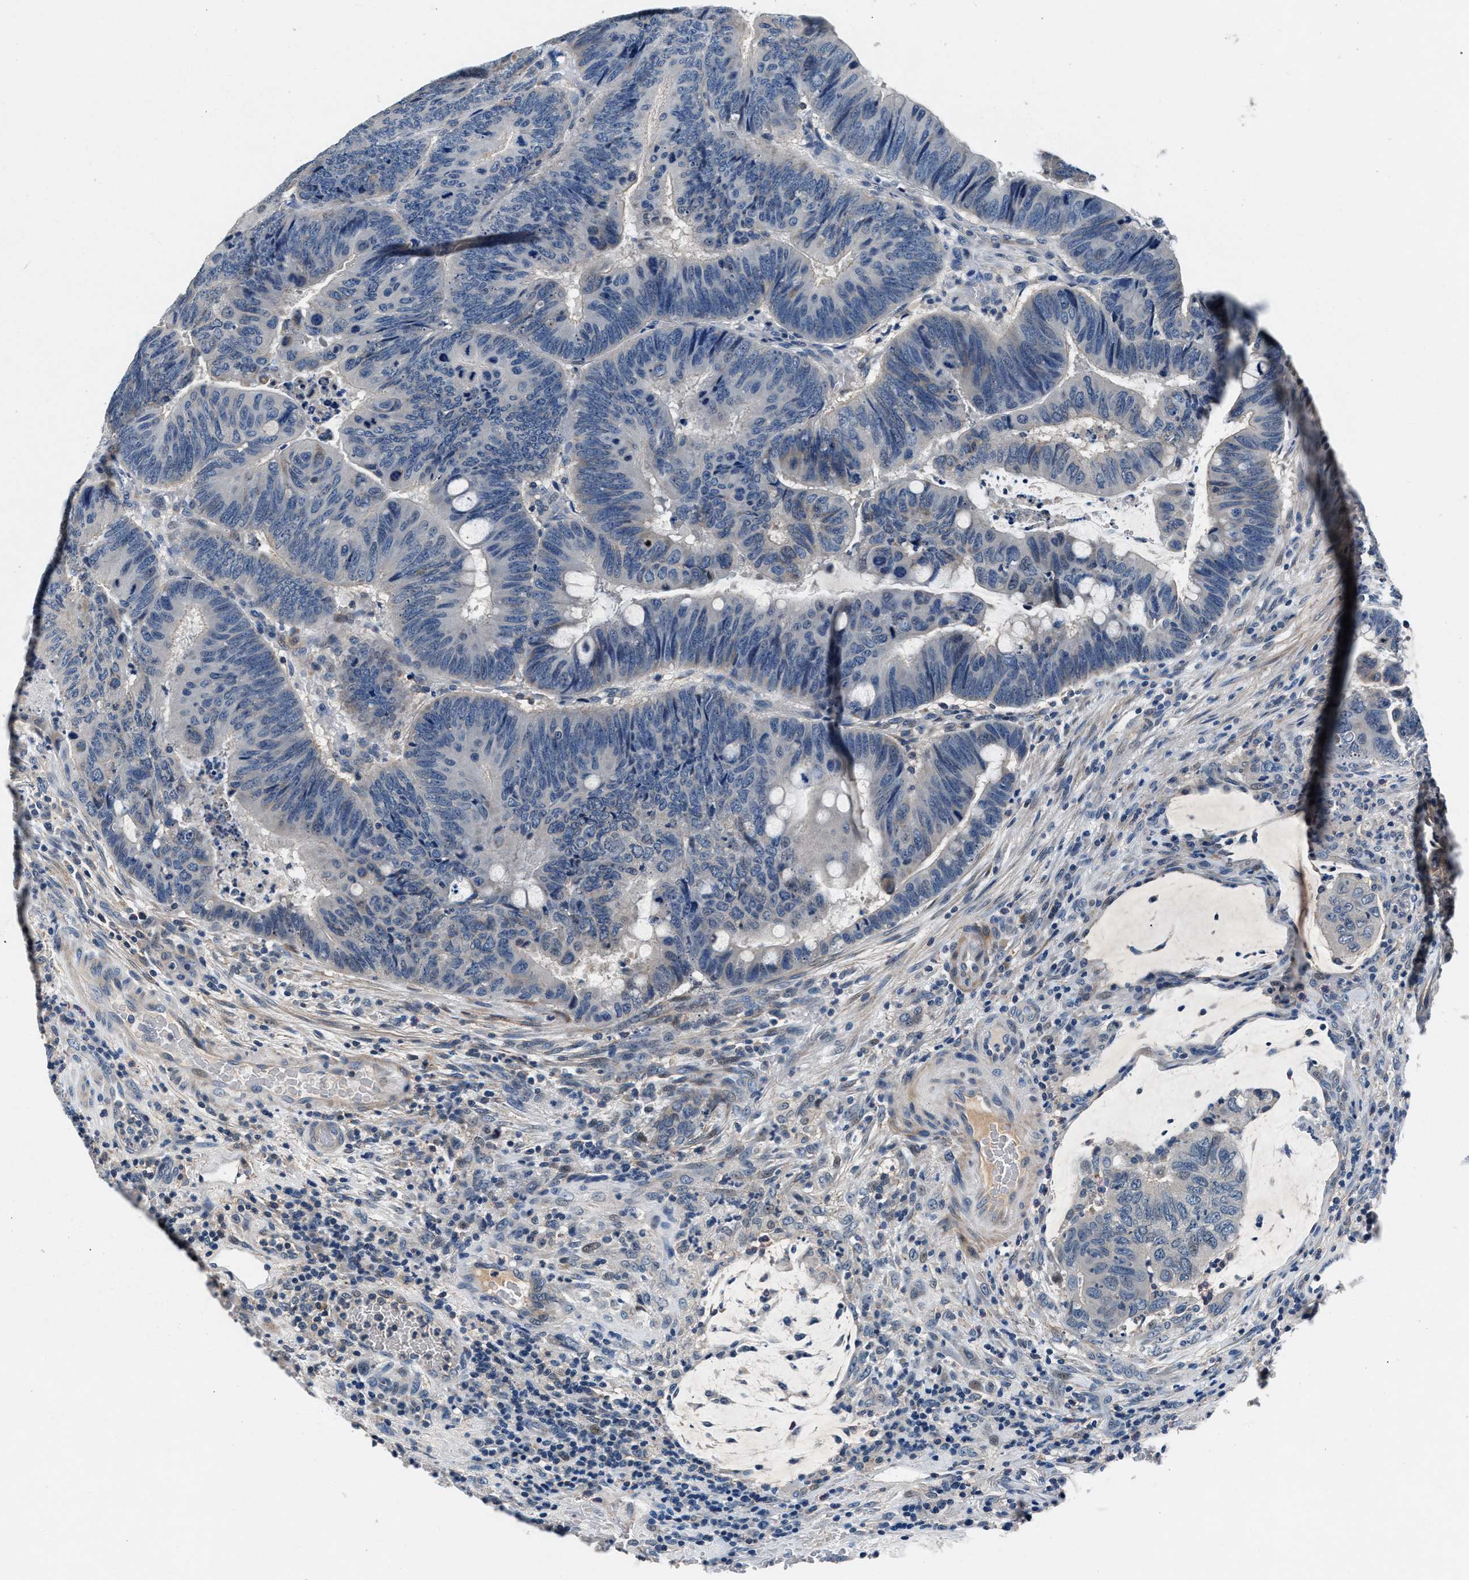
{"staining": {"intensity": "negative", "quantity": "none", "location": "none"}, "tissue": "colorectal cancer", "cell_type": "Tumor cells", "image_type": "cancer", "snomed": [{"axis": "morphology", "description": "Normal tissue, NOS"}, {"axis": "morphology", "description": "Adenocarcinoma, NOS"}, {"axis": "topography", "description": "Rectum"}, {"axis": "topography", "description": "Peripheral nerve tissue"}], "caption": "Tumor cells show no significant staining in adenocarcinoma (colorectal). (Immunohistochemistry (ihc), brightfield microscopy, high magnification).", "gene": "DENND6B", "patient": {"sex": "male", "age": 92}}